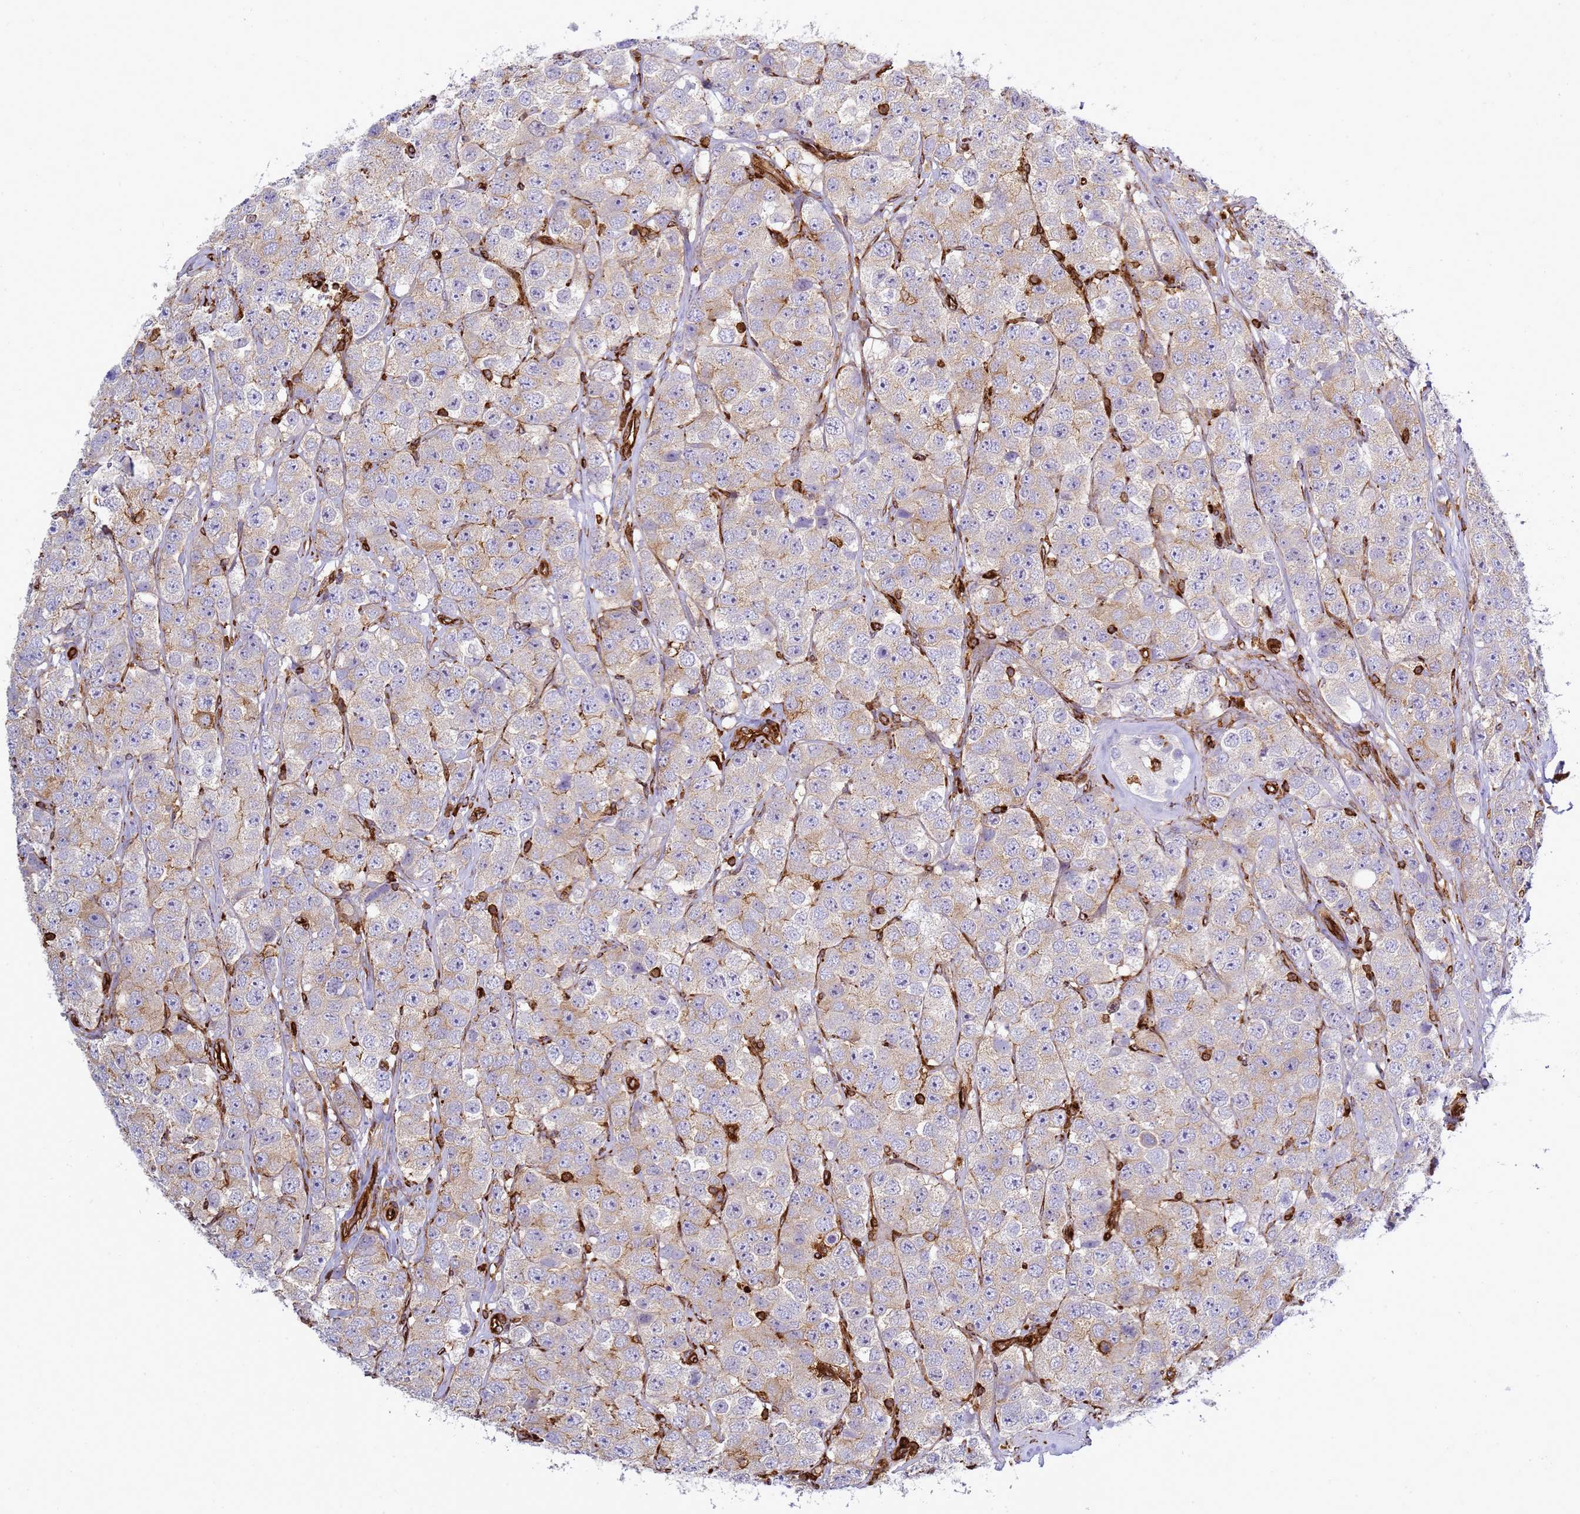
{"staining": {"intensity": "weak", "quantity": "25%-75%", "location": "cytoplasmic/membranous"}, "tissue": "testis cancer", "cell_type": "Tumor cells", "image_type": "cancer", "snomed": [{"axis": "morphology", "description": "Seminoma, NOS"}, {"axis": "topography", "description": "Testis"}], "caption": "The micrograph exhibits staining of testis cancer (seminoma), revealing weak cytoplasmic/membranous protein staining (brown color) within tumor cells.", "gene": "ZBTB8OS", "patient": {"sex": "male", "age": 28}}